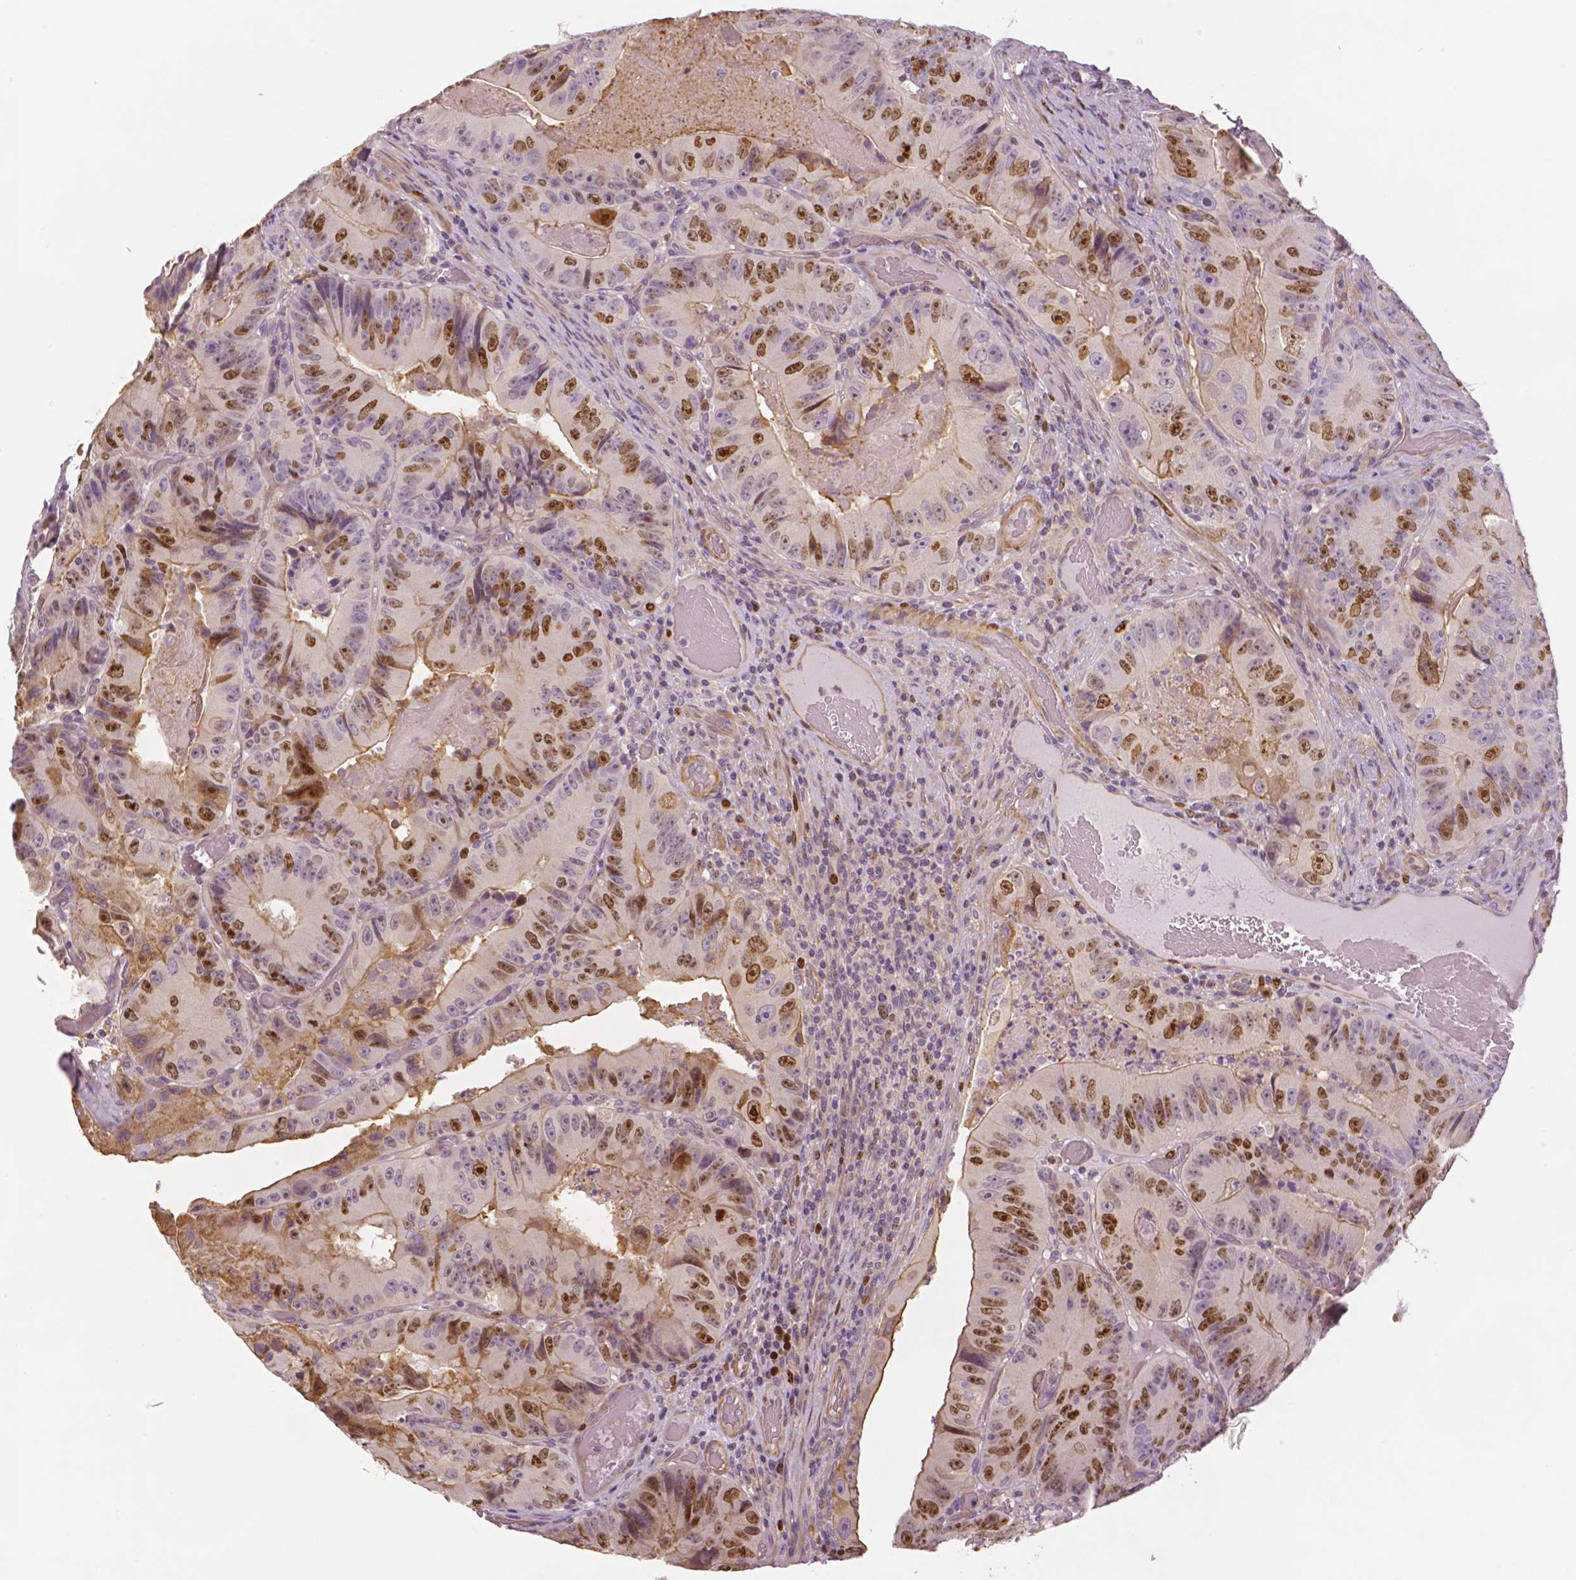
{"staining": {"intensity": "strong", "quantity": "25%-75%", "location": "nuclear"}, "tissue": "colorectal cancer", "cell_type": "Tumor cells", "image_type": "cancer", "snomed": [{"axis": "morphology", "description": "Adenocarcinoma, NOS"}, {"axis": "topography", "description": "Colon"}], "caption": "Tumor cells reveal strong nuclear positivity in about 25%-75% of cells in colorectal cancer. The staining is performed using DAB brown chromogen to label protein expression. The nuclei are counter-stained blue using hematoxylin.", "gene": "MKI67", "patient": {"sex": "female", "age": 86}}